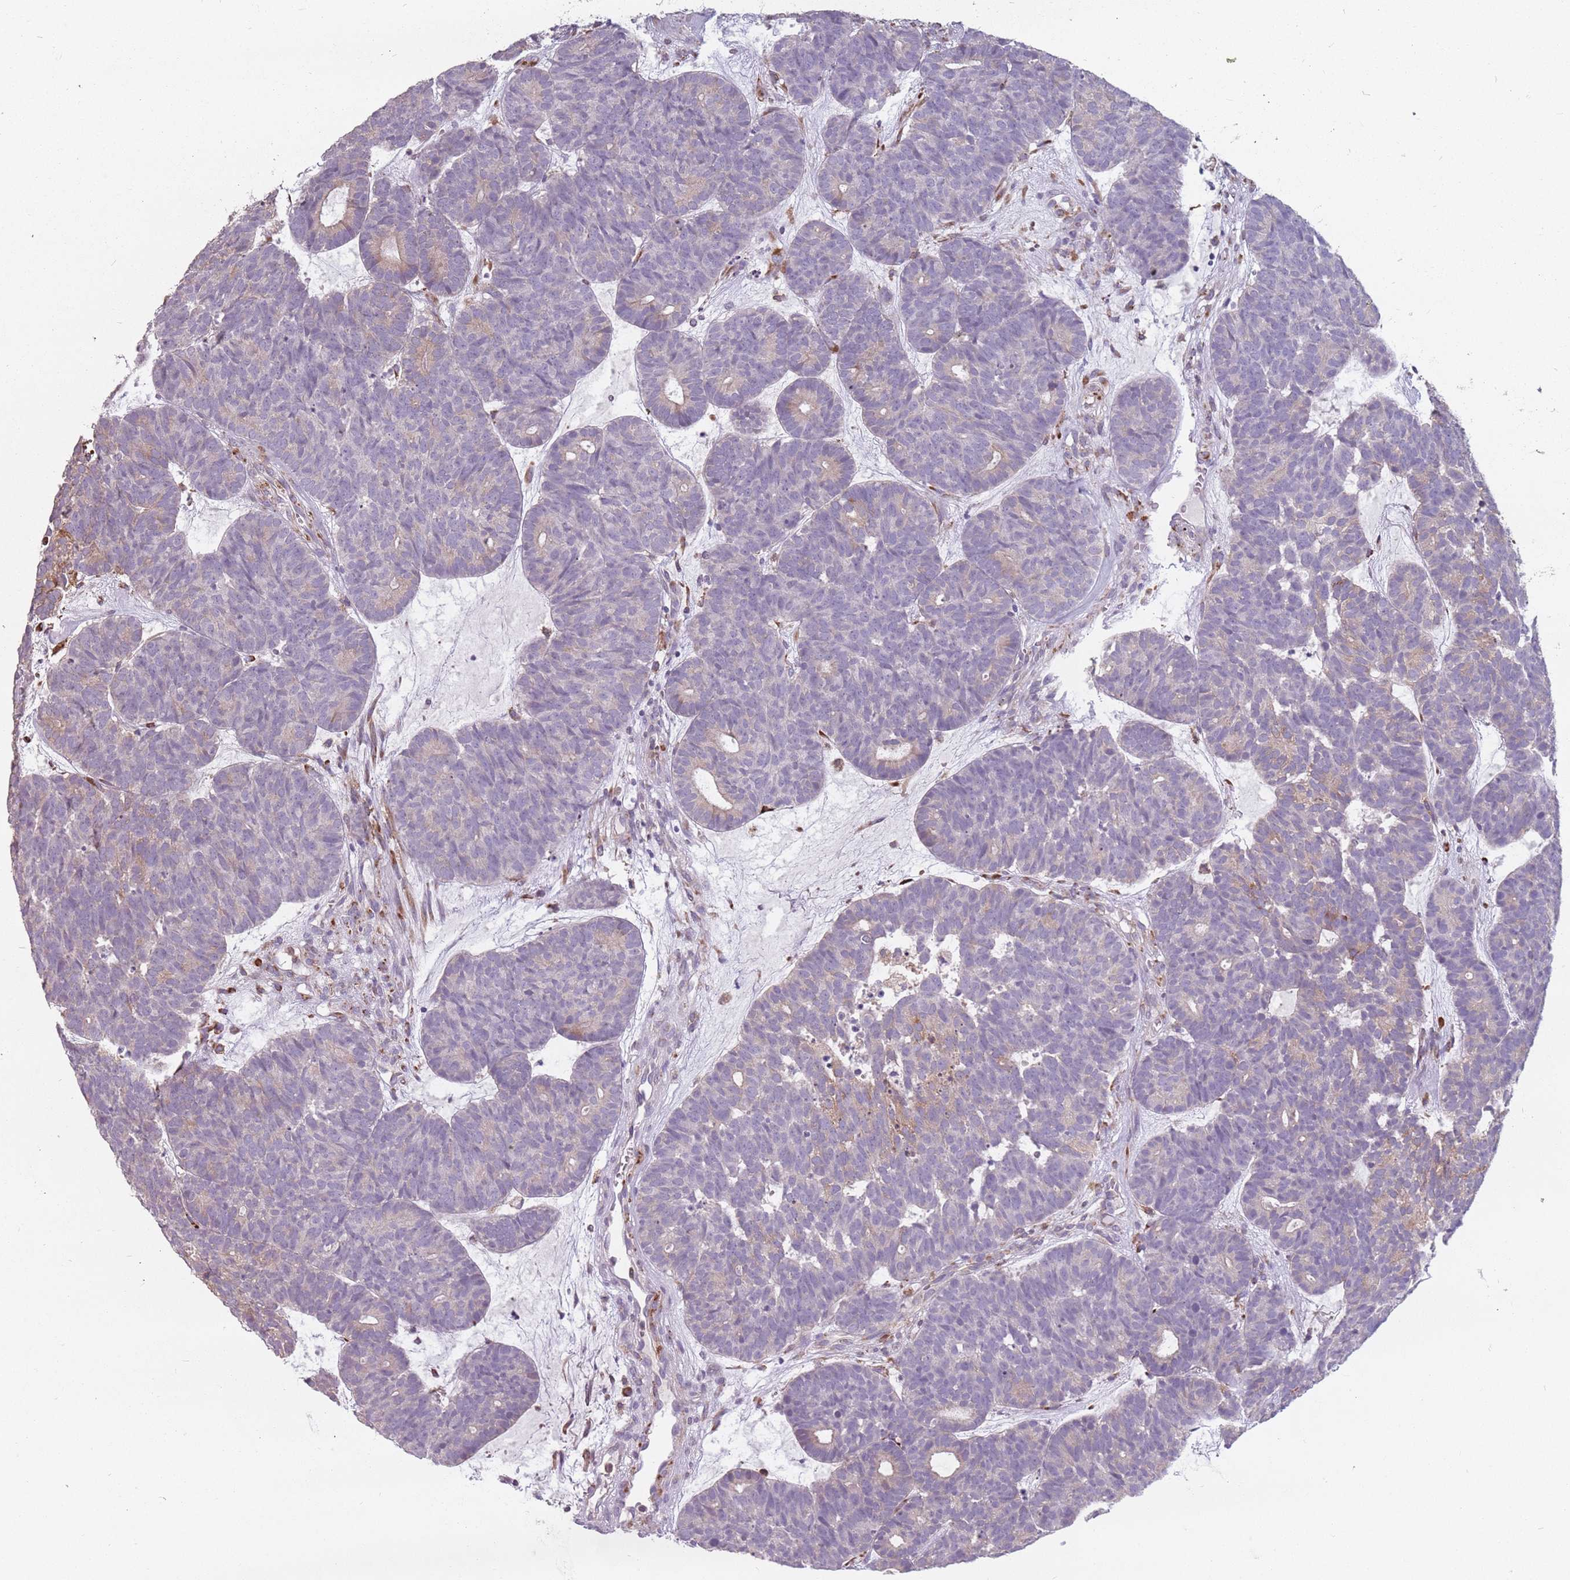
{"staining": {"intensity": "negative", "quantity": "none", "location": "none"}, "tissue": "head and neck cancer", "cell_type": "Tumor cells", "image_type": "cancer", "snomed": [{"axis": "morphology", "description": "Adenocarcinoma, NOS"}, {"axis": "topography", "description": "Head-Neck"}], "caption": "Tumor cells show no significant positivity in head and neck adenocarcinoma.", "gene": "RPS9", "patient": {"sex": "female", "age": 81}}